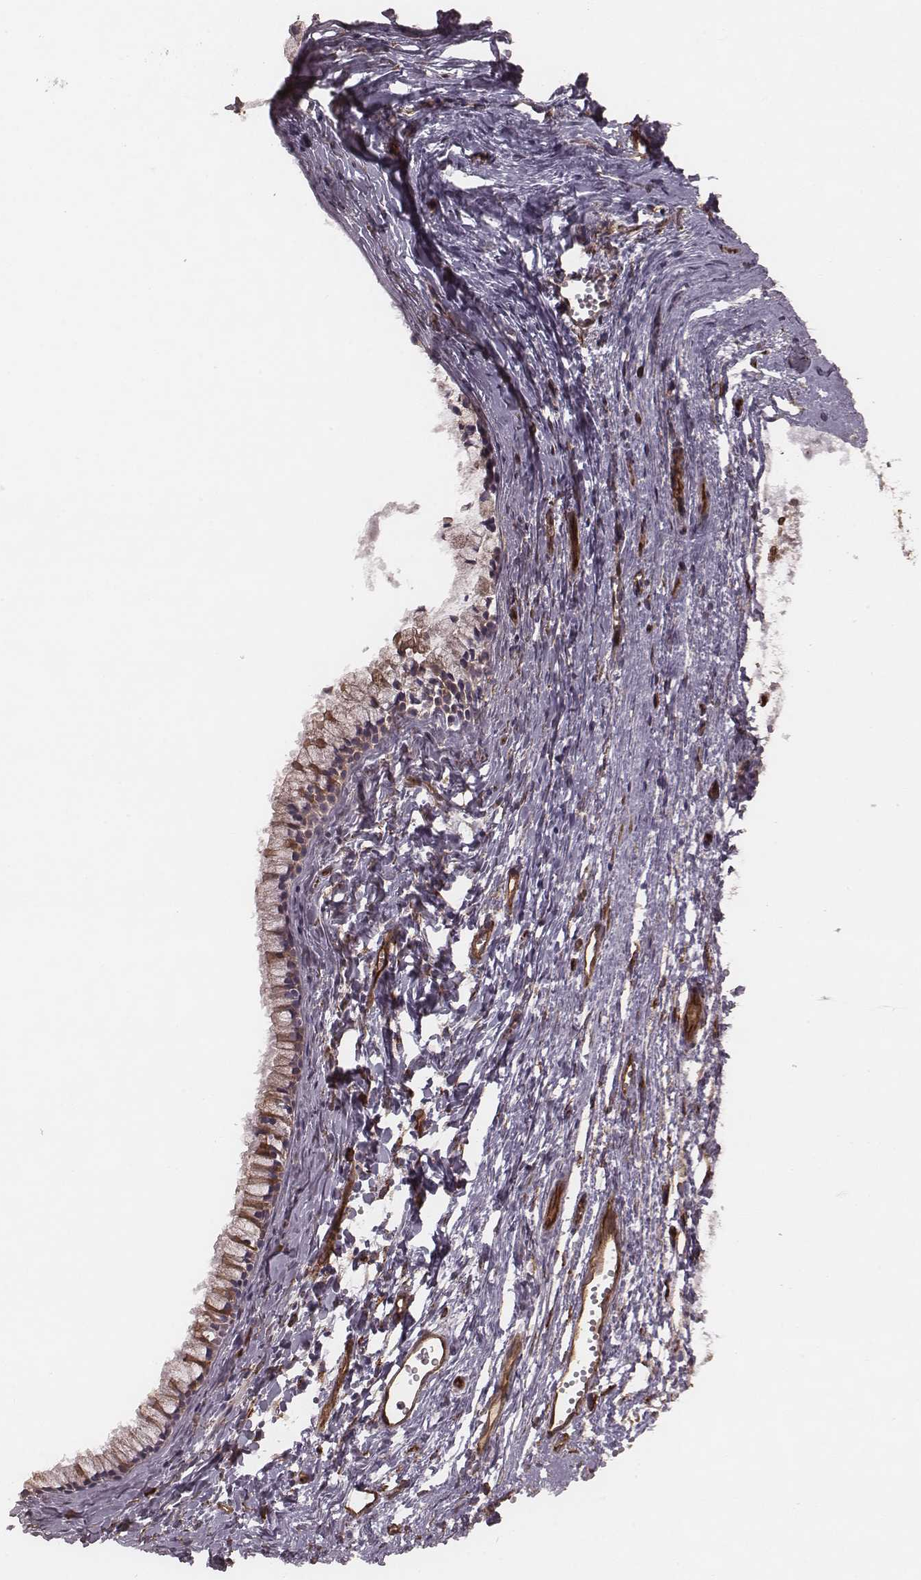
{"staining": {"intensity": "strong", "quantity": "25%-75%", "location": "cytoplasmic/membranous"}, "tissue": "nasopharynx", "cell_type": "Respiratory epithelial cells", "image_type": "normal", "snomed": [{"axis": "morphology", "description": "Normal tissue, NOS"}, {"axis": "topography", "description": "Nasopharynx"}], "caption": "Respiratory epithelial cells demonstrate strong cytoplasmic/membranous expression in about 25%-75% of cells in unremarkable nasopharynx.", "gene": "PALMD", "patient": {"sex": "male", "age": 83}}